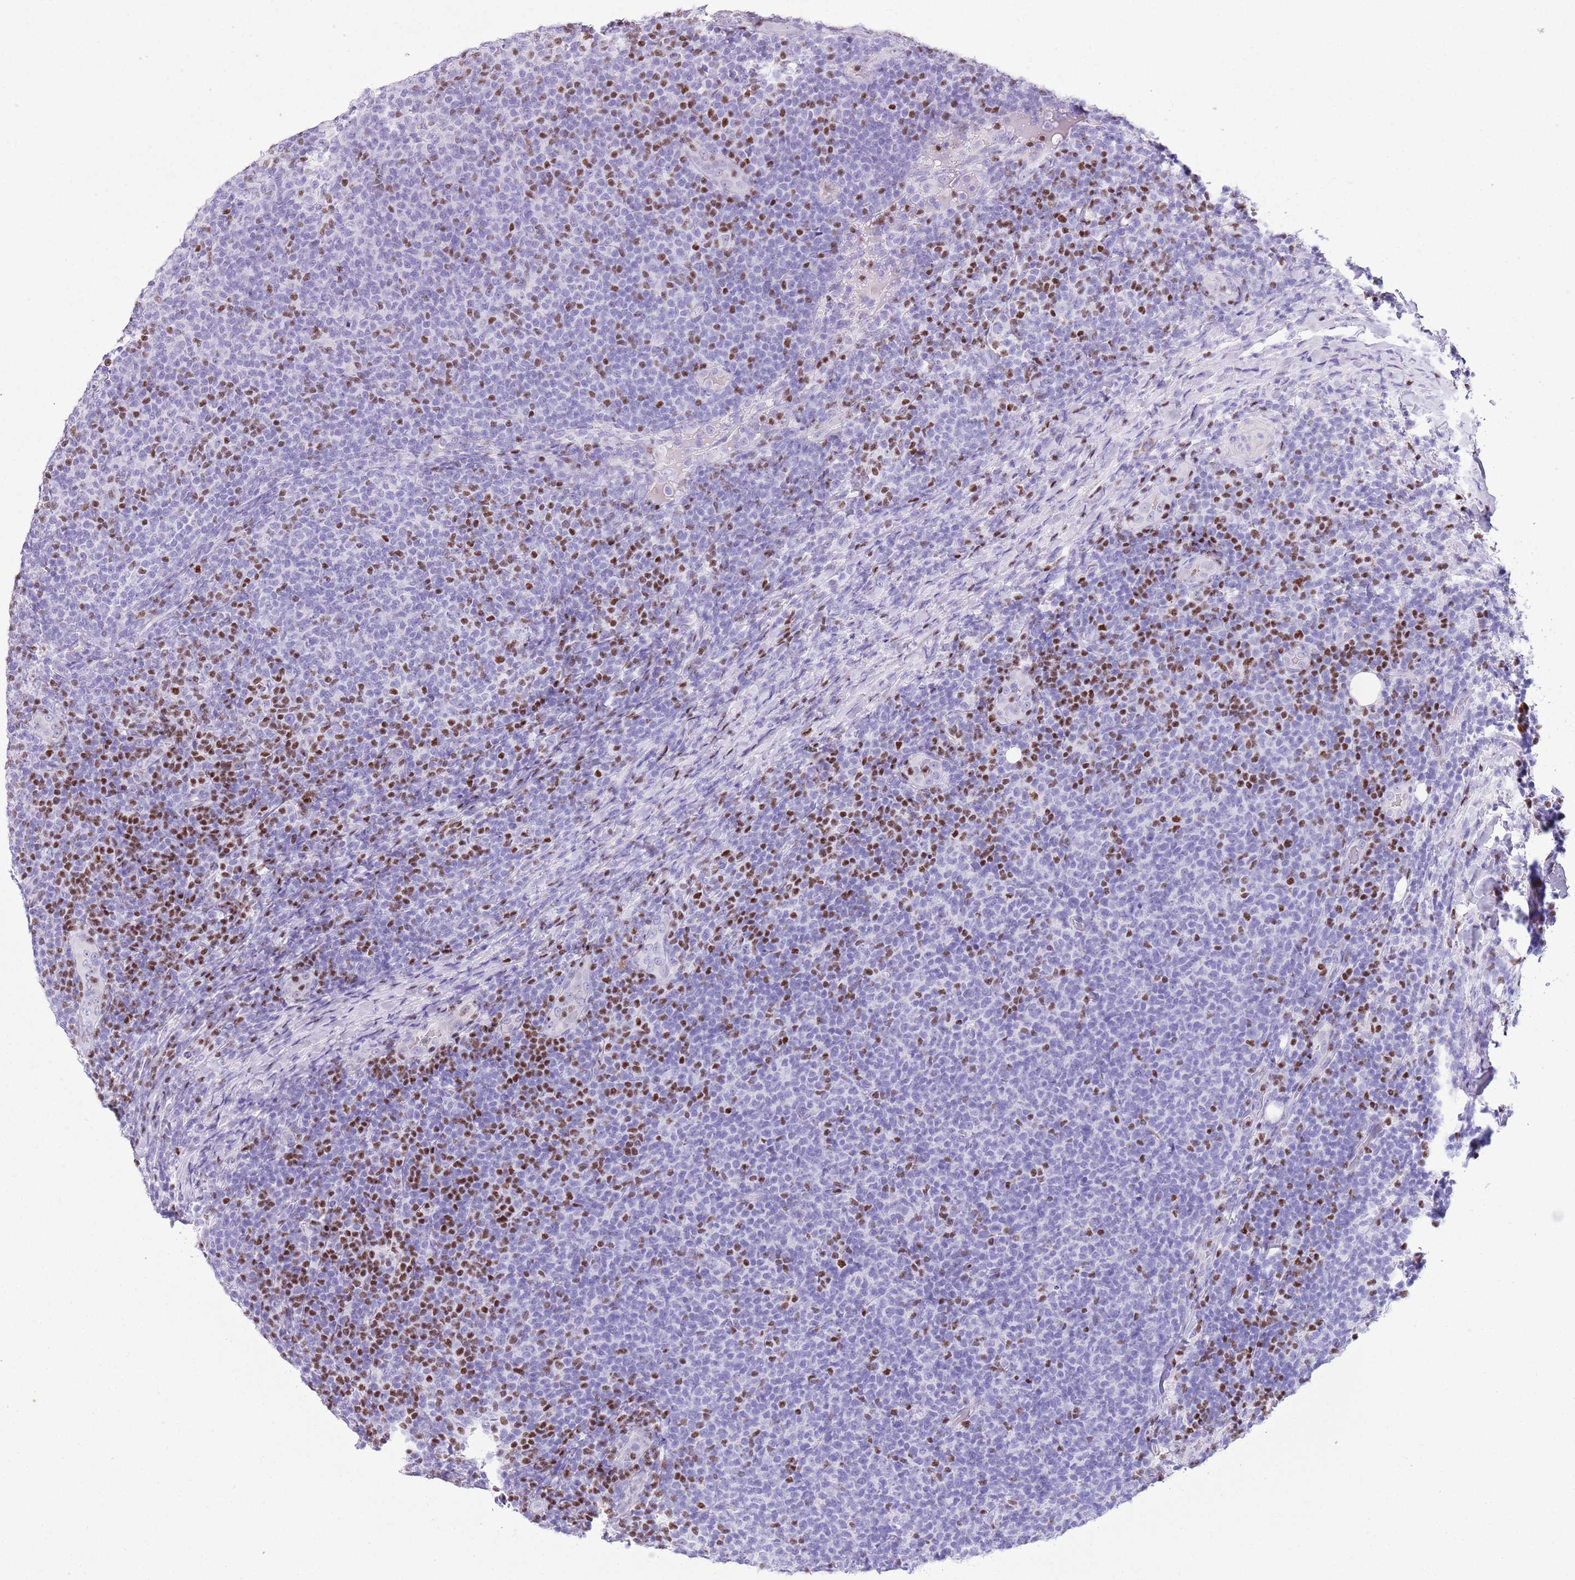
{"staining": {"intensity": "strong", "quantity": "<25%", "location": "nuclear"}, "tissue": "lymphoma", "cell_type": "Tumor cells", "image_type": "cancer", "snomed": [{"axis": "morphology", "description": "Malignant lymphoma, non-Hodgkin's type, Low grade"}, {"axis": "topography", "description": "Lymph node"}], "caption": "Protein staining shows strong nuclear expression in about <25% of tumor cells in lymphoma. (IHC, brightfield microscopy, high magnification).", "gene": "BCL11B", "patient": {"sex": "male", "age": 66}}